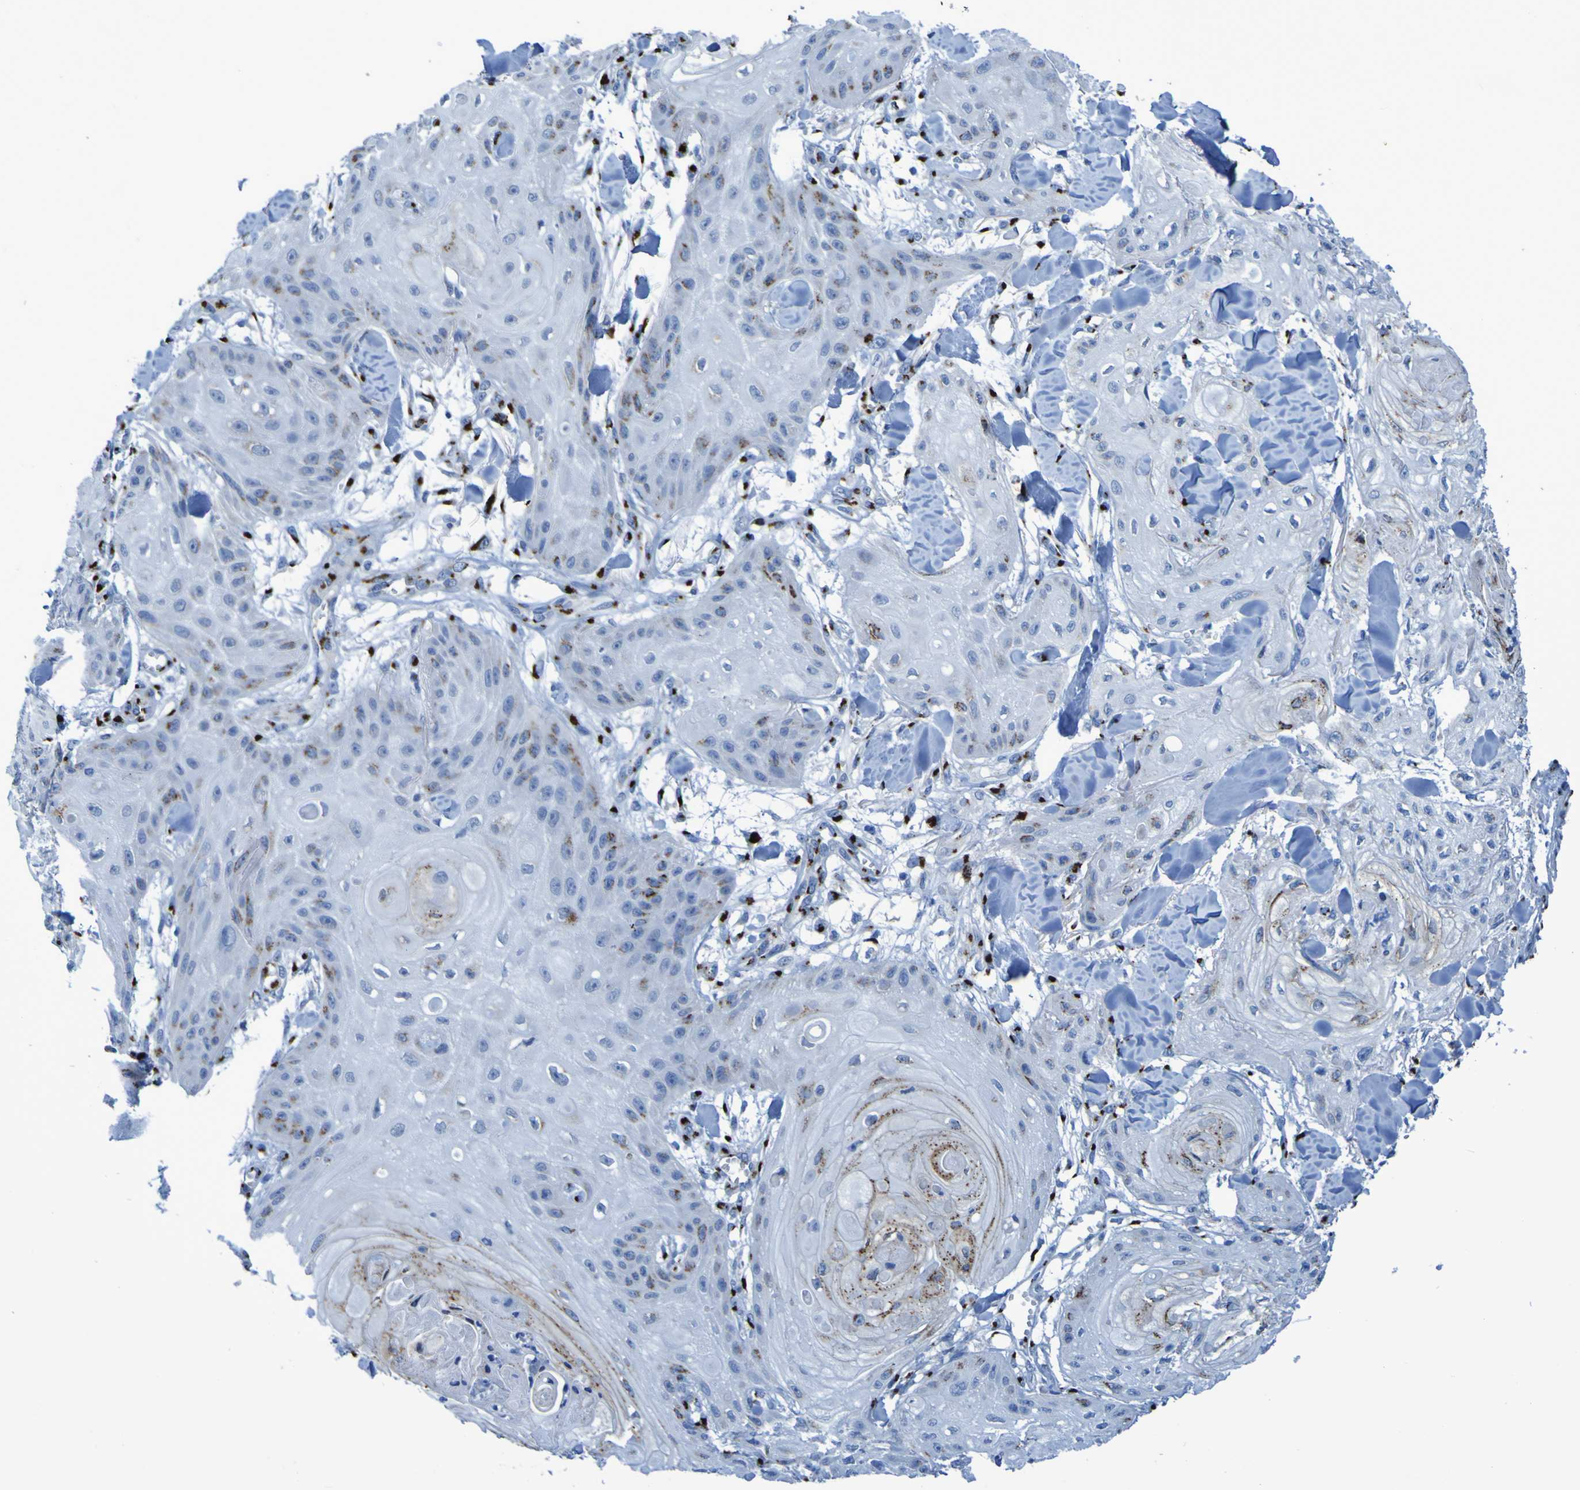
{"staining": {"intensity": "strong", "quantity": "<25%", "location": "cytoplasmic/membranous"}, "tissue": "skin cancer", "cell_type": "Tumor cells", "image_type": "cancer", "snomed": [{"axis": "morphology", "description": "Squamous cell carcinoma, NOS"}, {"axis": "topography", "description": "Skin"}], "caption": "Immunohistochemical staining of human skin cancer (squamous cell carcinoma) exhibits medium levels of strong cytoplasmic/membranous positivity in about <25% of tumor cells. (IHC, brightfield microscopy, high magnification).", "gene": "GOLM1", "patient": {"sex": "male", "age": 74}}